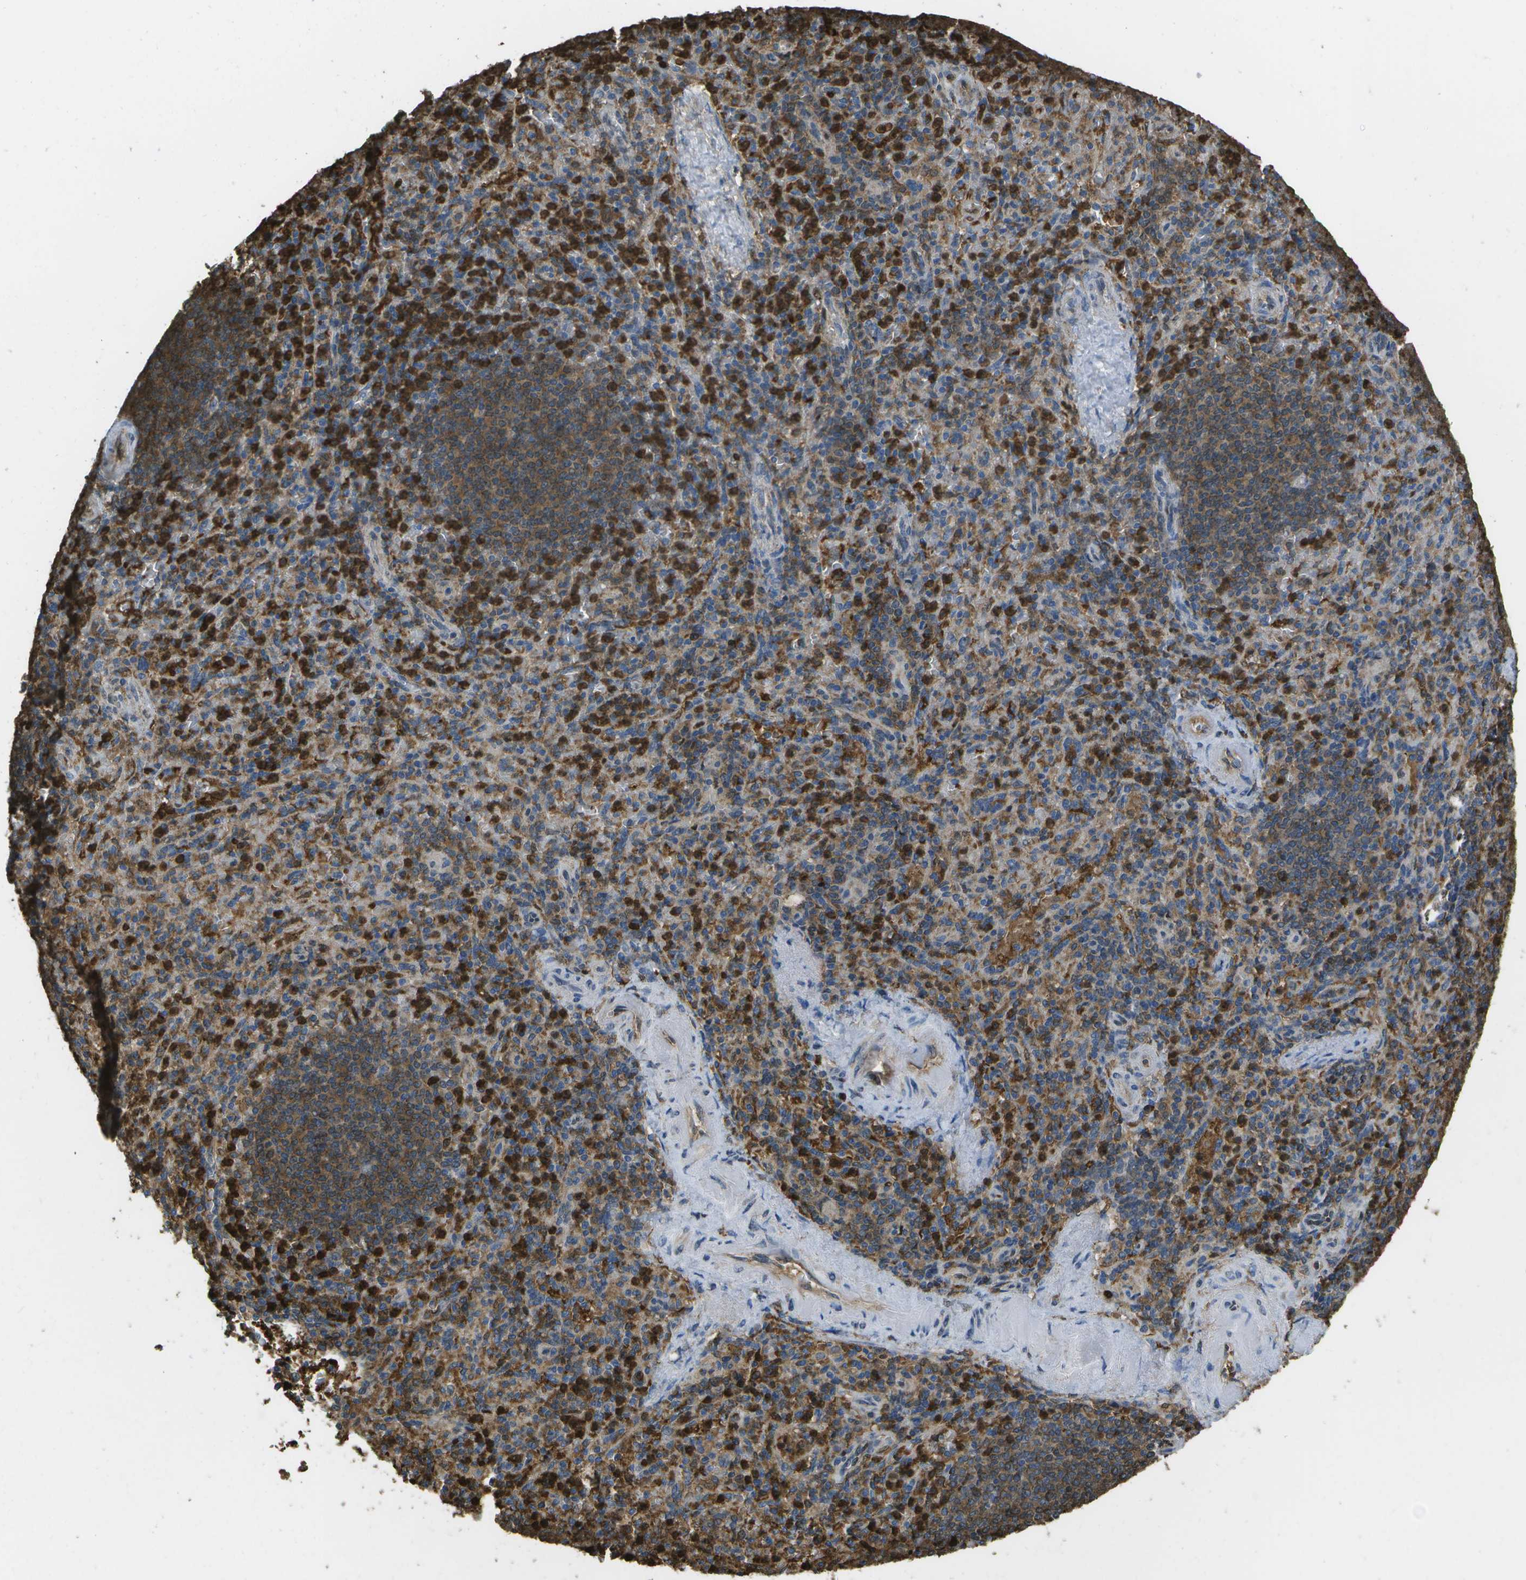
{"staining": {"intensity": "strong", "quantity": ">75%", "location": "cytoplasmic/membranous"}, "tissue": "spleen", "cell_type": "Cells in red pulp", "image_type": "normal", "snomed": [{"axis": "morphology", "description": "Normal tissue, NOS"}, {"axis": "topography", "description": "Spleen"}], "caption": "Strong cytoplasmic/membranous protein staining is seen in approximately >75% of cells in red pulp in spleen. (brown staining indicates protein expression, while blue staining denotes nuclei).", "gene": "CACHD1", "patient": {"sex": "female", "age": 74}}